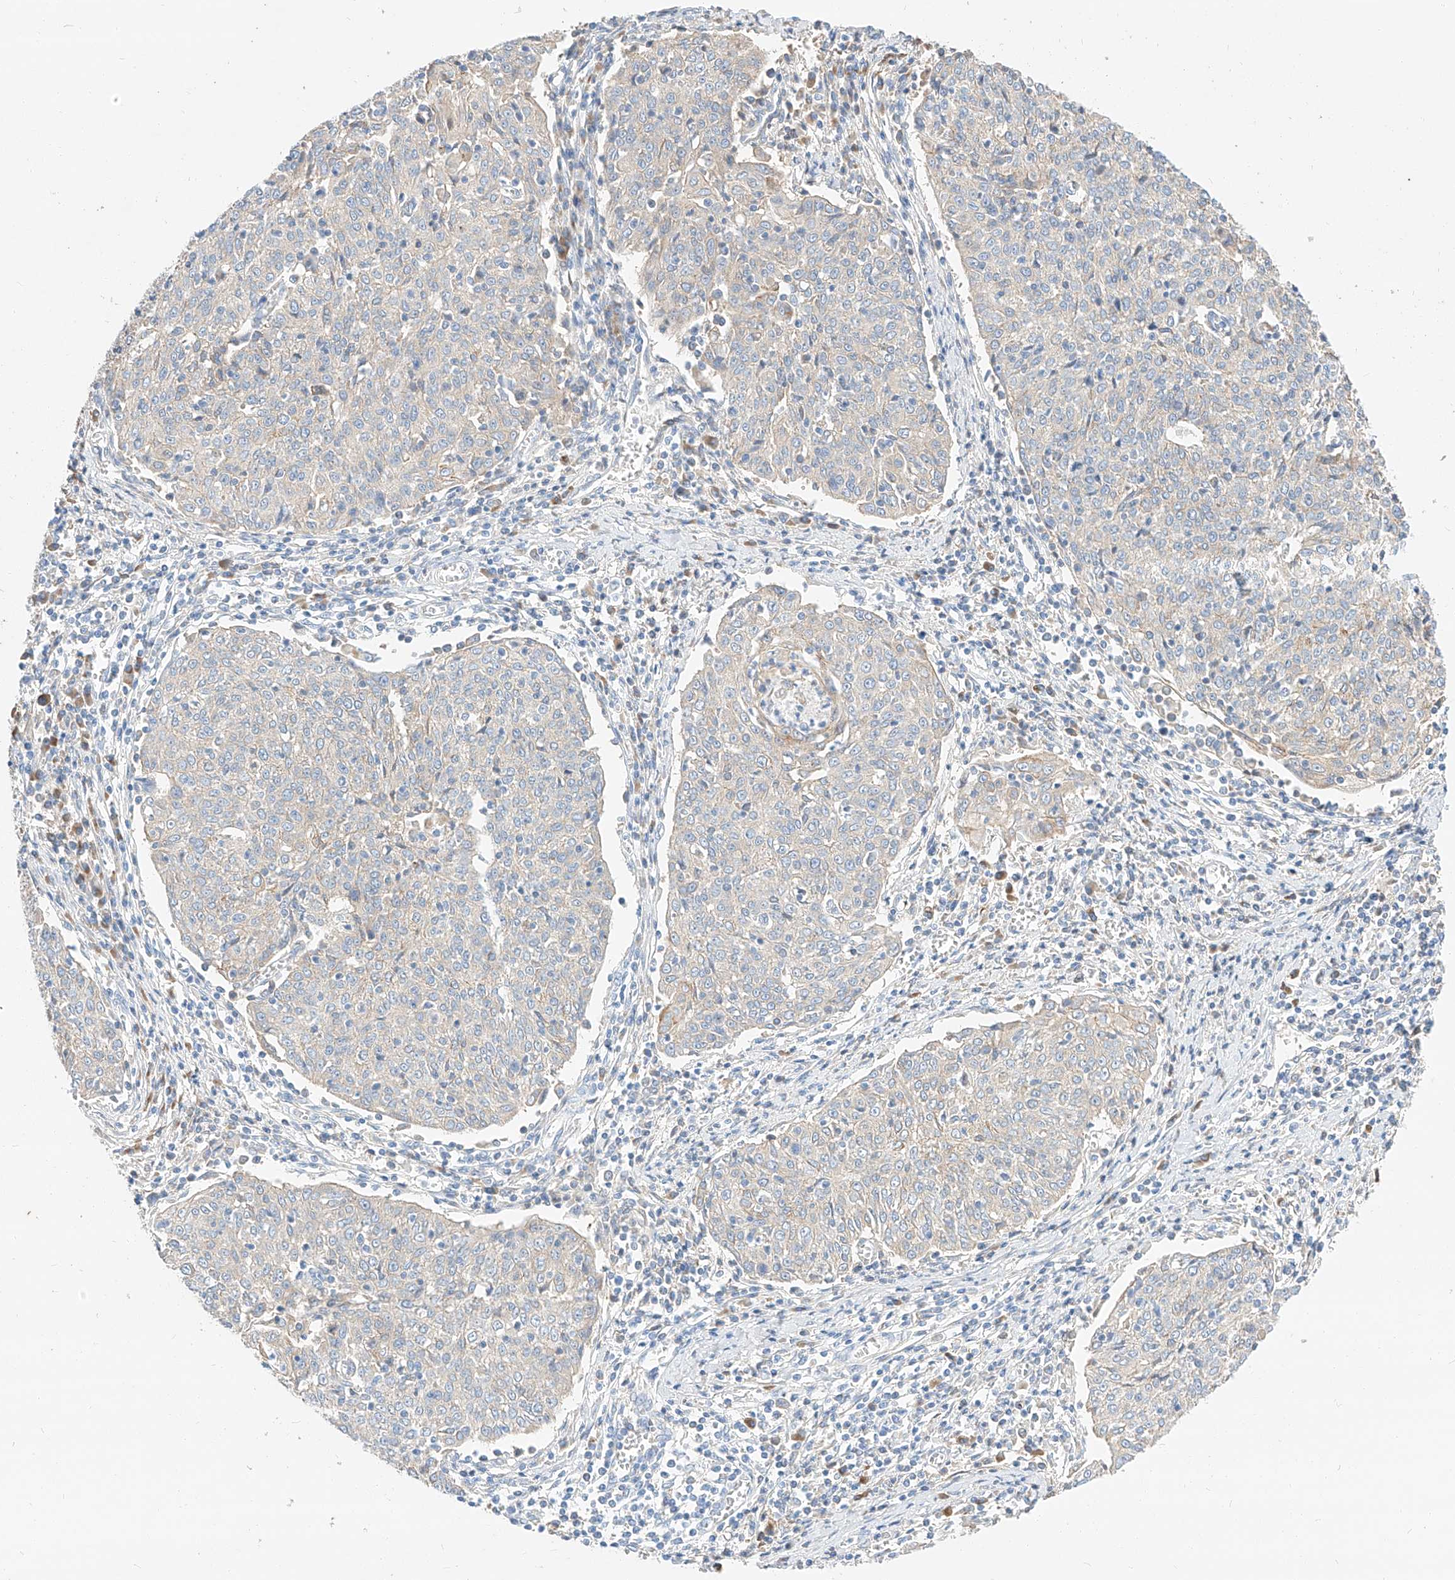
{"staining": {"intensity": "negative", "quantity": "none", "location": "none"}, "tissue": "cervical cancer", "cell_type": "Tumor cells", "image_type": "cancer", "snomed": [{"axis": "morphology", "description": "Squamous cell carcinoma, NOS"}, {"axis": "topography", "description": "Cervix"}], "caption": "Photomicrograph shows no significant protein expression in tumor cells of cervical cancer (squamous cell carcinoma). Nuclei are stained in blue.", "gene": "MAP7", "patient": {"sex": "female", "age": 48}}